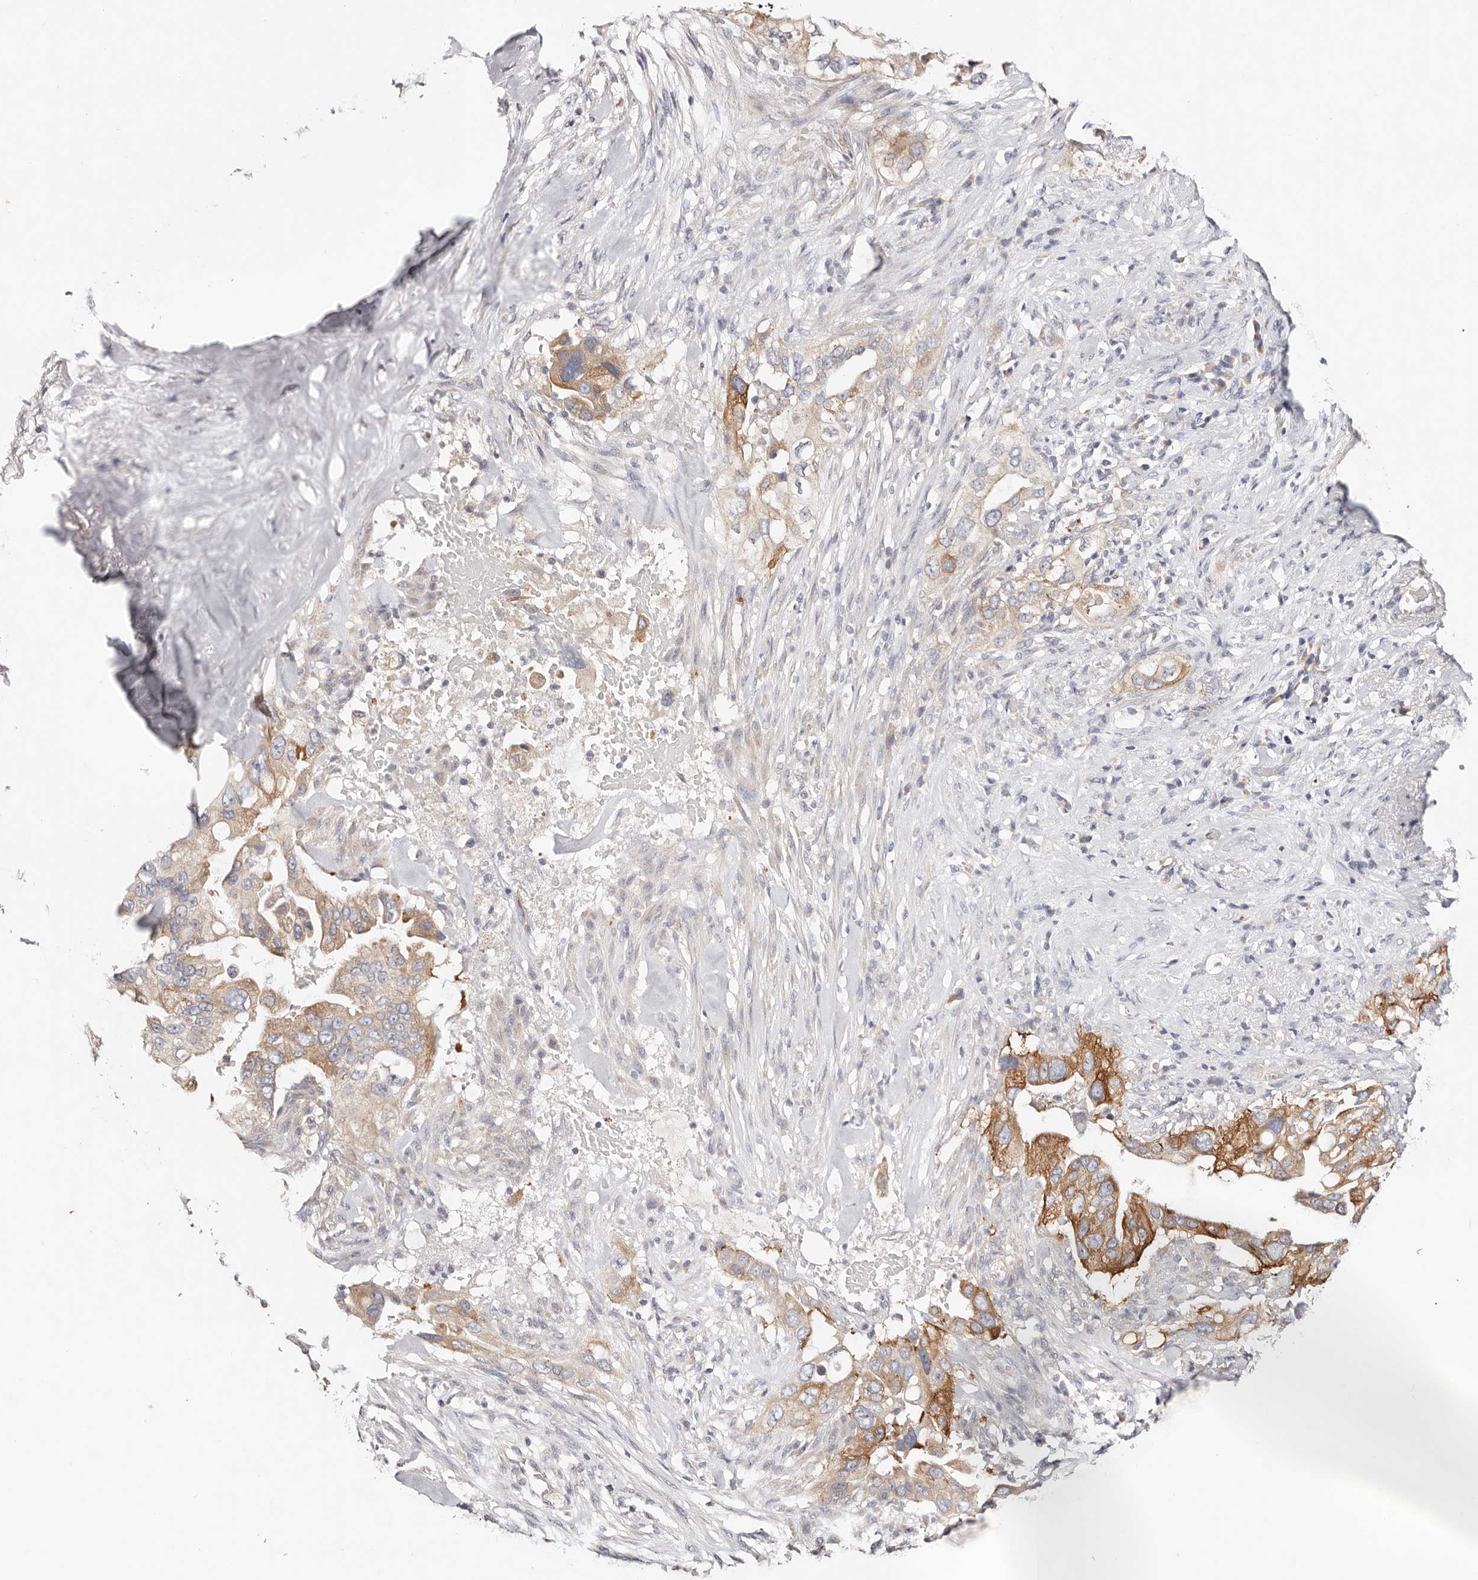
{"staining": {"intensity": "moderate", "quantity": ">75%", "location": "cytoplasmic/membranous"}, "tissue": "pancreatic cancer", "cell_type": "Tumor cells", "image_type": "cancer", "snomed": [{"axis": "morphology", "description": "Inflammation, NOS"}, {"axis": "morphology", "description": "Adenocarcinoma, NOS"}, {"axis": "topography", "description": "Pancreas"}], "caption": "A high-resolution image shows immunohistochemistry staining of pancreatic cancer (adenocarcinoma), which reveals moderate cytoplasmic/membranous expression in about >75% of tumor cells. Nuclei are stained in blue.", "gene": "VIPAS39", "patient": {"sex": "female", "age": 56}}